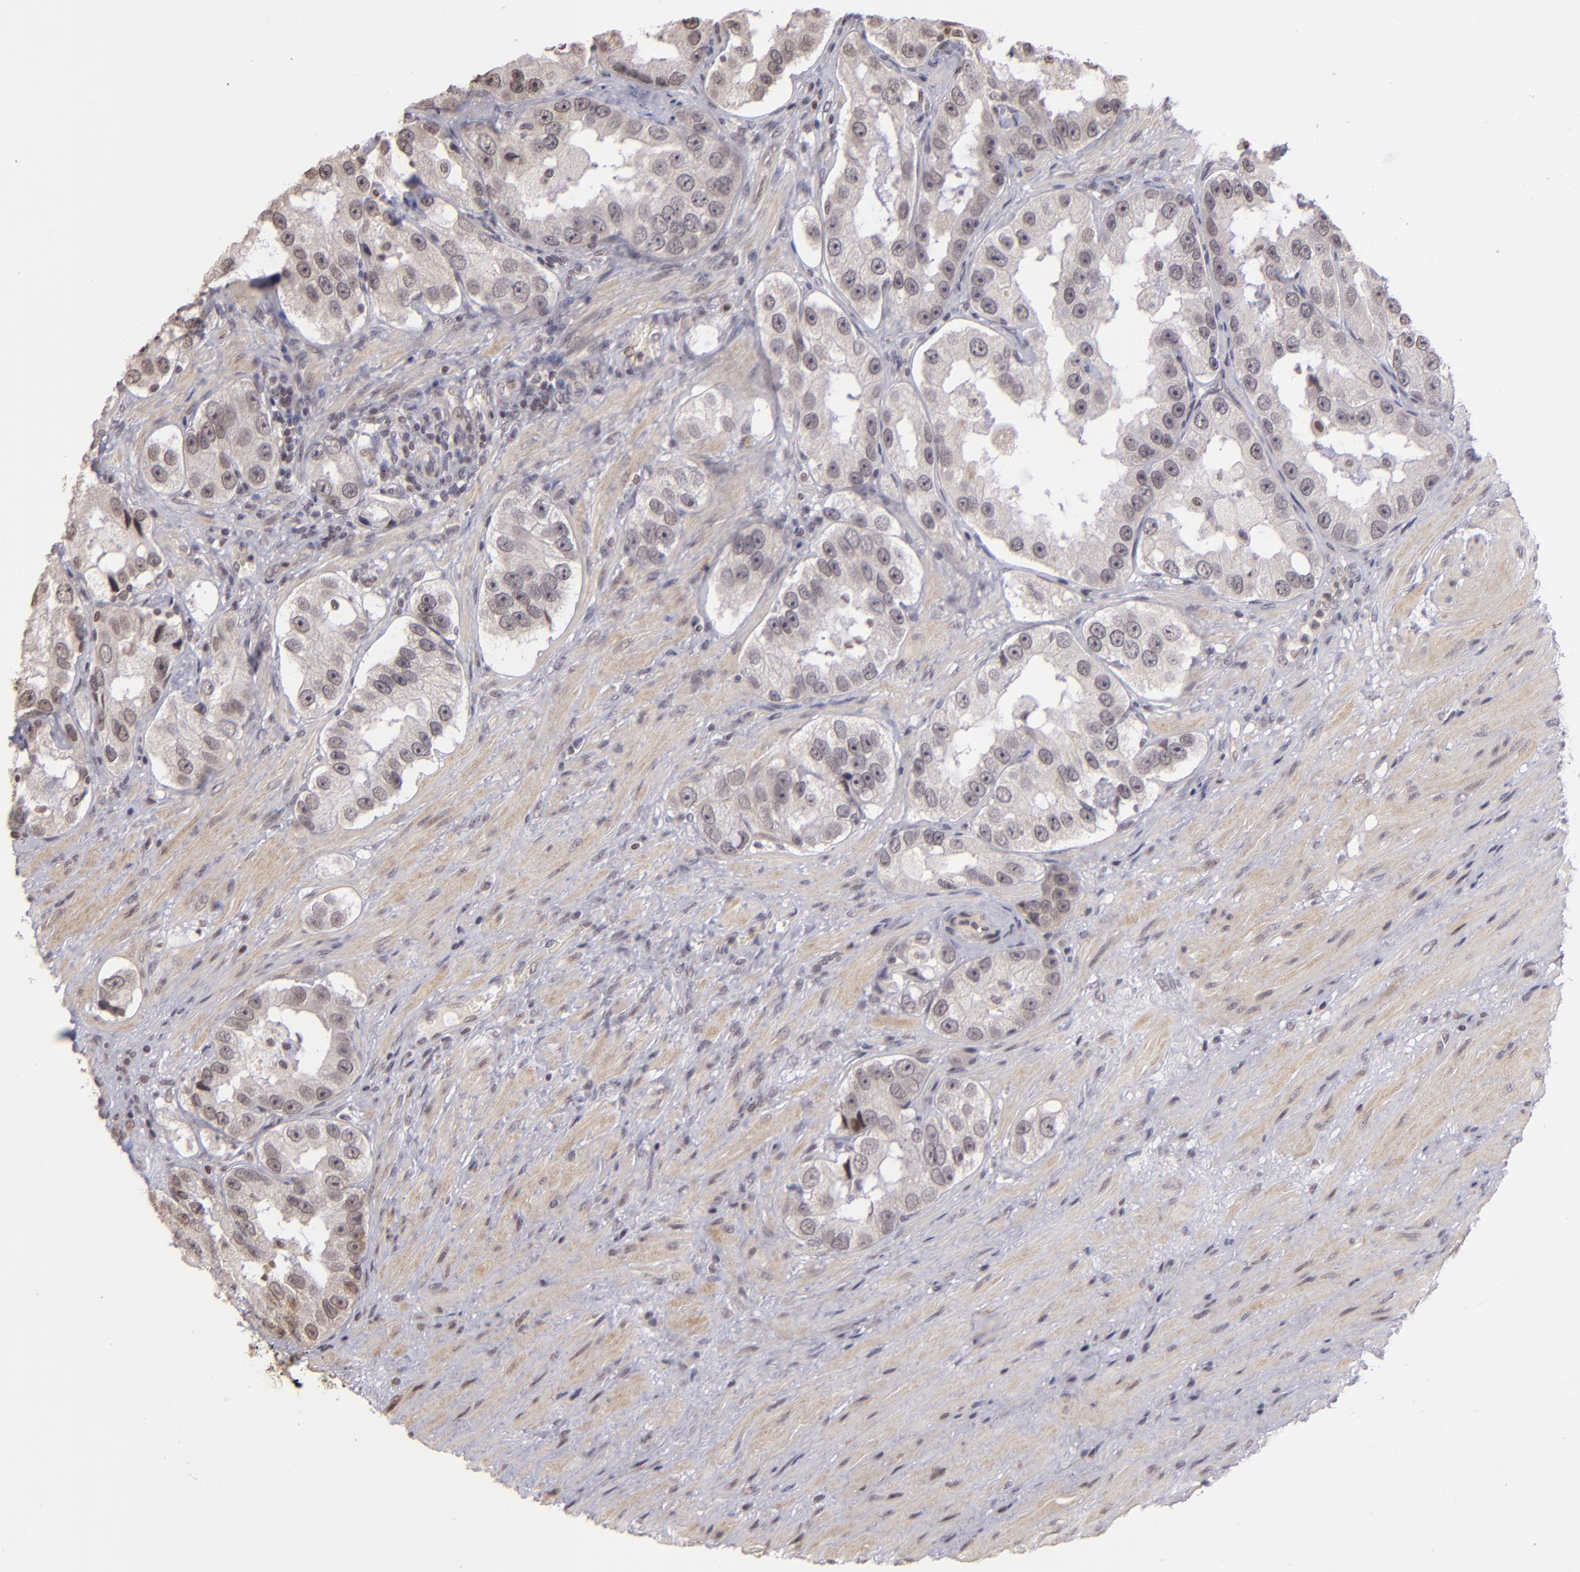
{"staining": {"intensity": "weak", "quantity": "<25%", "location": "nuclear"}, "tissue": "prostate cancer", "cell_type": "Tumor cells", "image_type": "cancer", "snomed": [{"axis": "morphology", "description": "Adenocarcinoma, High grade"}, {"axis": "topography", "description": "Prostate"}], "caption": "DAB (3,3'-diaminobenzidine) immunohistochemical staining of human adenocarcinoma (high-grade) (prostate) demonstrates no significant expression in tumor cells.", "gene": "RARB", "patient": {"sex": "male", "age": 63}}